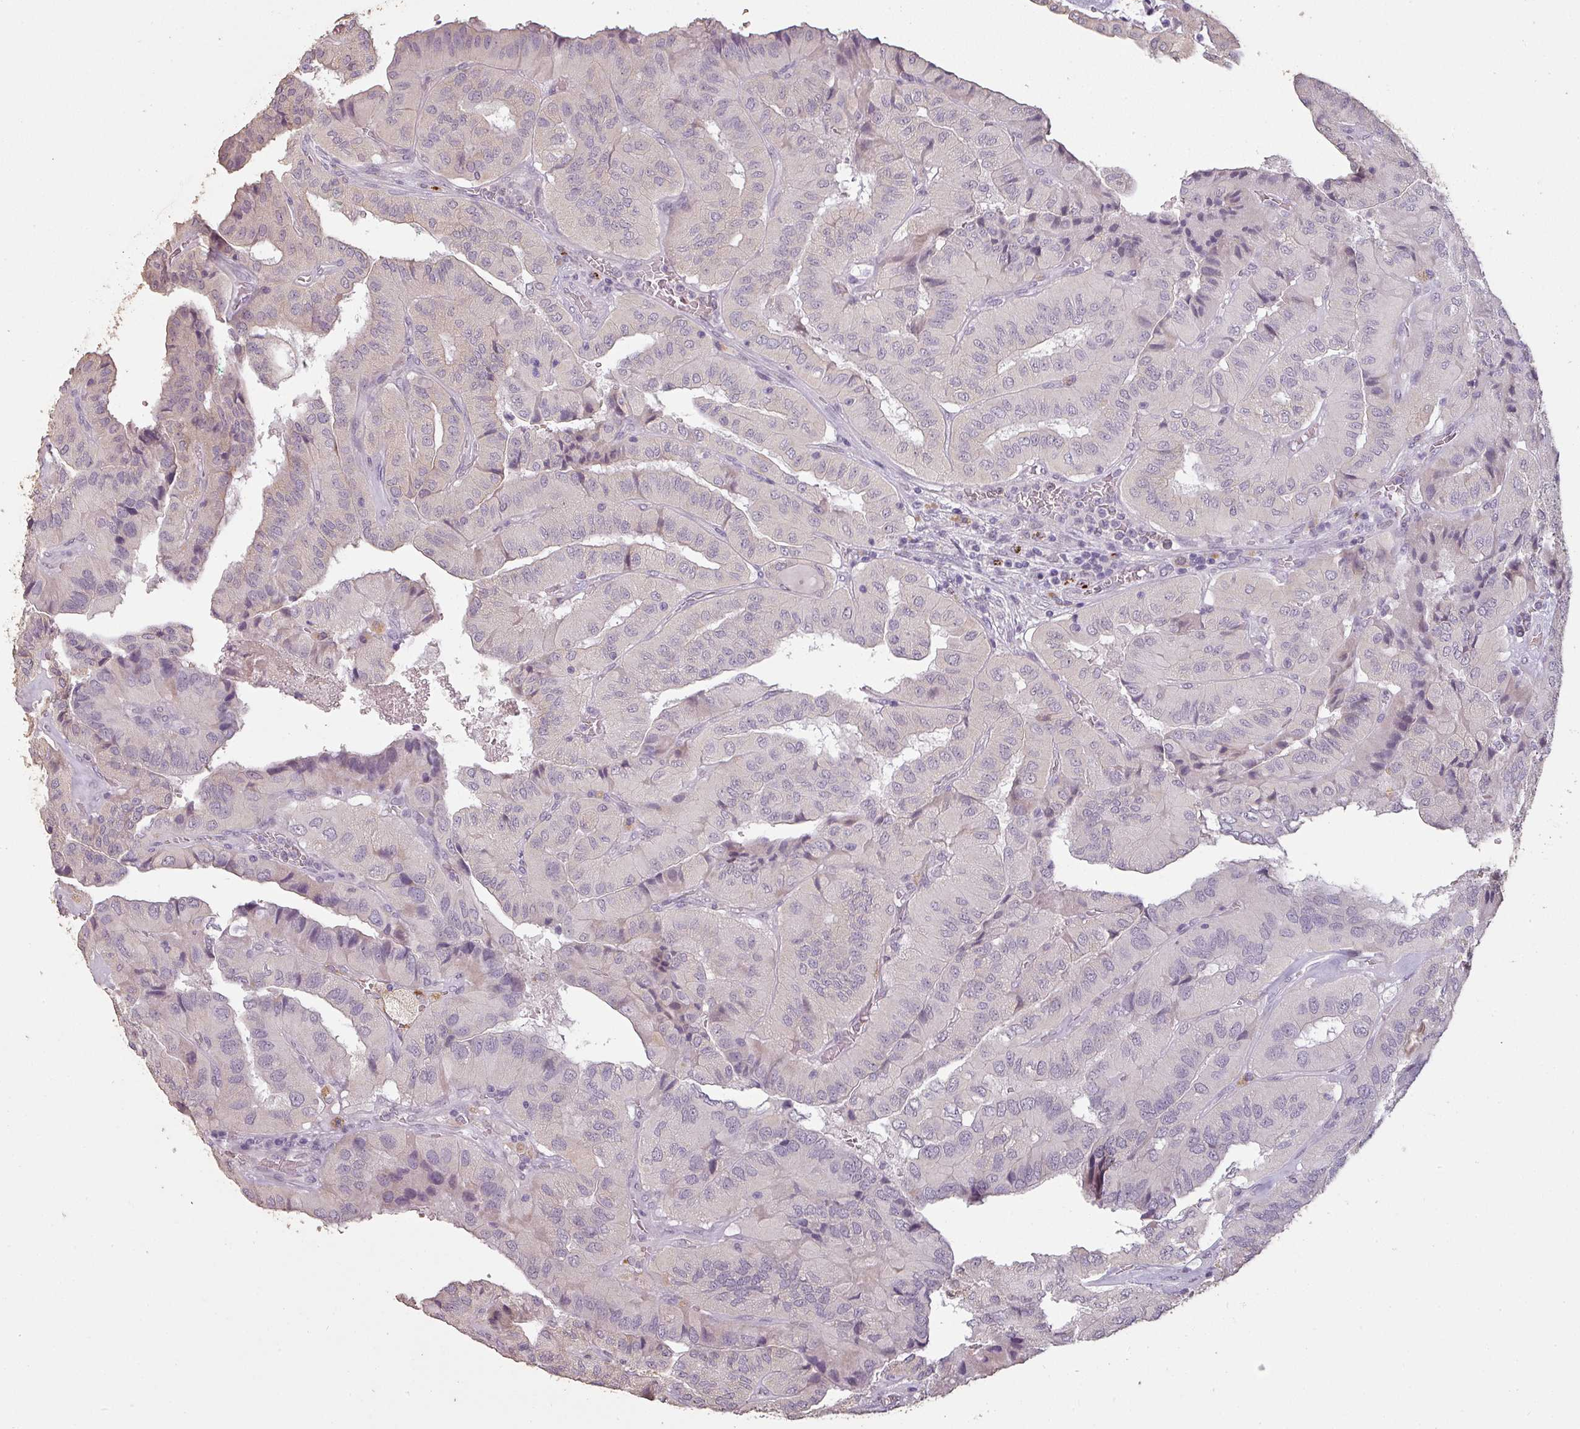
{"staining": {"intensity": "weak", "quantity": "<25%", "location": "cytoplasmic/membranous"}, "tissue": "thyroid cancer", "cell_type": "Tumor cells", "image_type": "cancer", "snomed": [{"axis": "morphology", "description": "Normal tissue, NOS"}, {"axis": "morphology", "description": "Papillary adenocarcinoma, NOS"}, {"axis": "topography", "description": "Thyroid gland"}], "caption": "Tumor cells are negative for brown protein staining in papillary adenocarcinoma (thyroid).", "gene": "LYPLA1", "patient": {"sex": "female", "age": 59}}